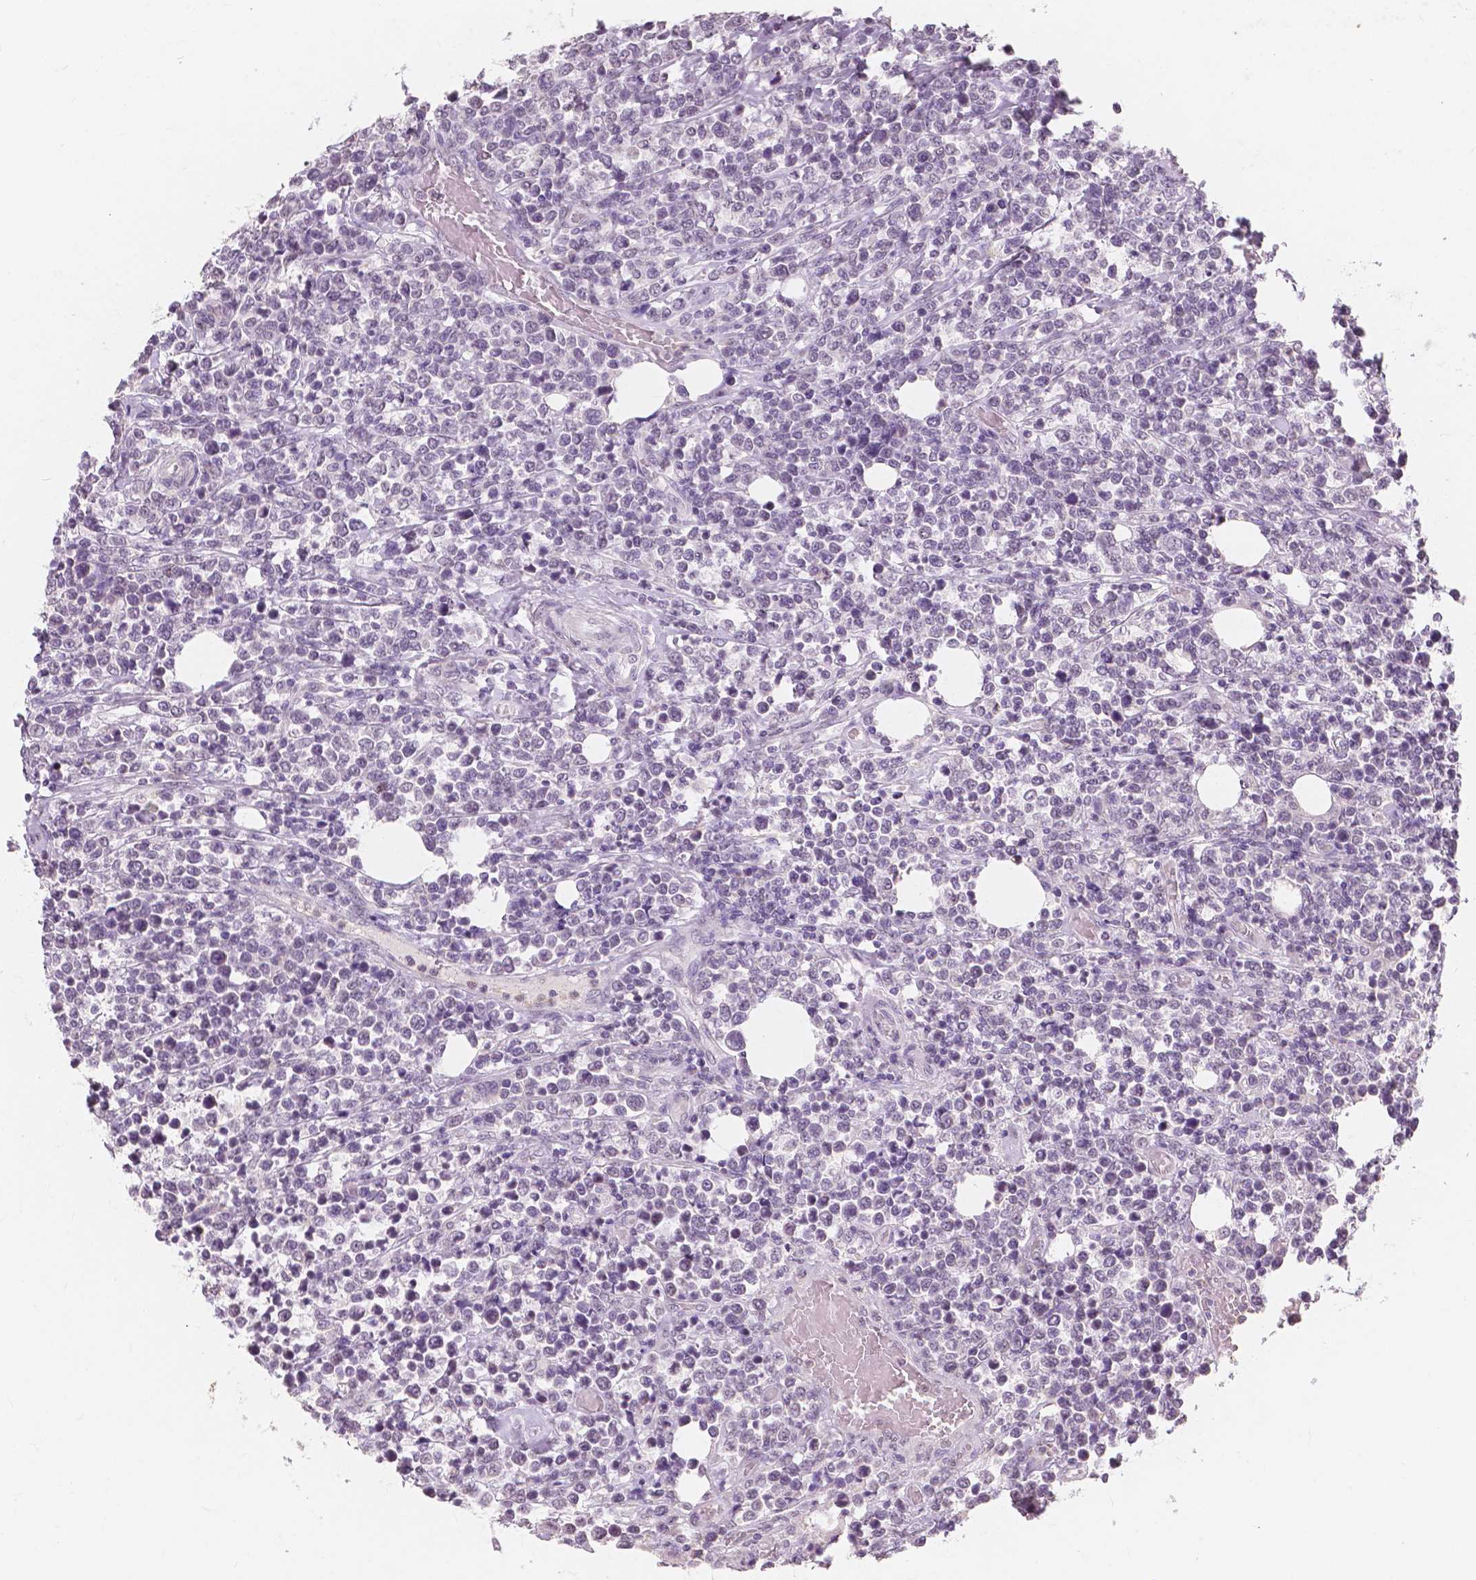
{"staining": {"intensity": "negative", "quantity": "none", "location": "none"}, "tissue": "lymphoma", "cell_type": "Tumor cells", "image_type": "cancer", "snomed": [{"axis": "morphology", "description": "Malignant lymphoma, non-Hodgkin's type, High grade"}, {"axis": "topography", "description": "Soft tissue"}], "caption": "This is a image of immunohistochemistry staining of lymphoma, which shows no staining in tumor cells.", "gene": "NOLC1", "patient": {"sex": "female", "age": 56}}